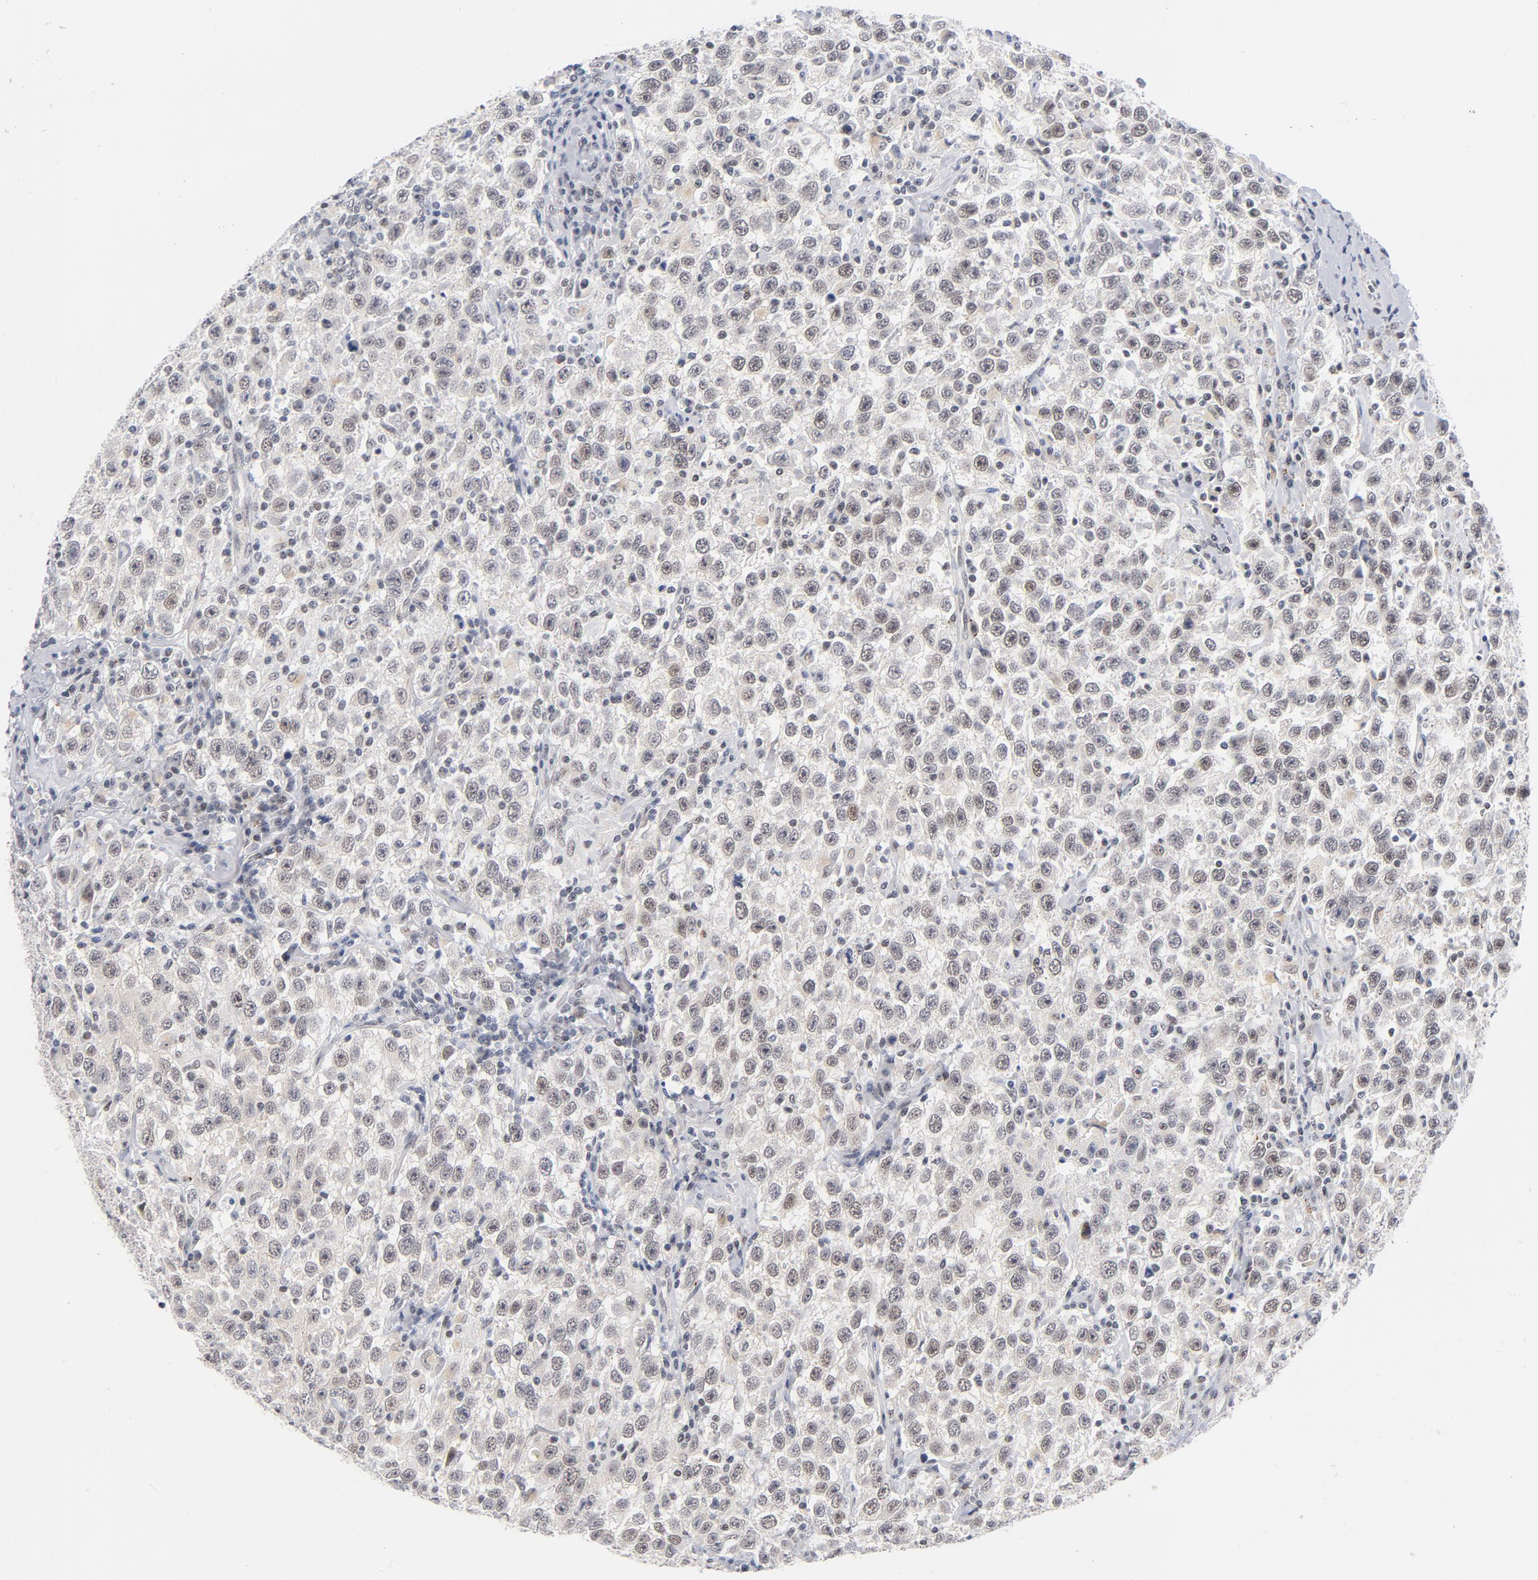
{"staining": {"intensity": "moderate", "quantity": "25%-75%", "location": "nuclear"}, "tissue": "testis cancer", "cell_type": "Tumor cells", "image_type": "cancer", "snomed": [{"axis": "morphology", "description": "Seminoma, NOS"}, {"axis": "topography", "description": "Testis"}], "caption": "Protein expression analysis of human testis seminoma reveals moderate nuclear expression in approximately 25%-75% of tumor cells.", "gene": "BAP1", "patient": {"sex": "male", "age": 41}}